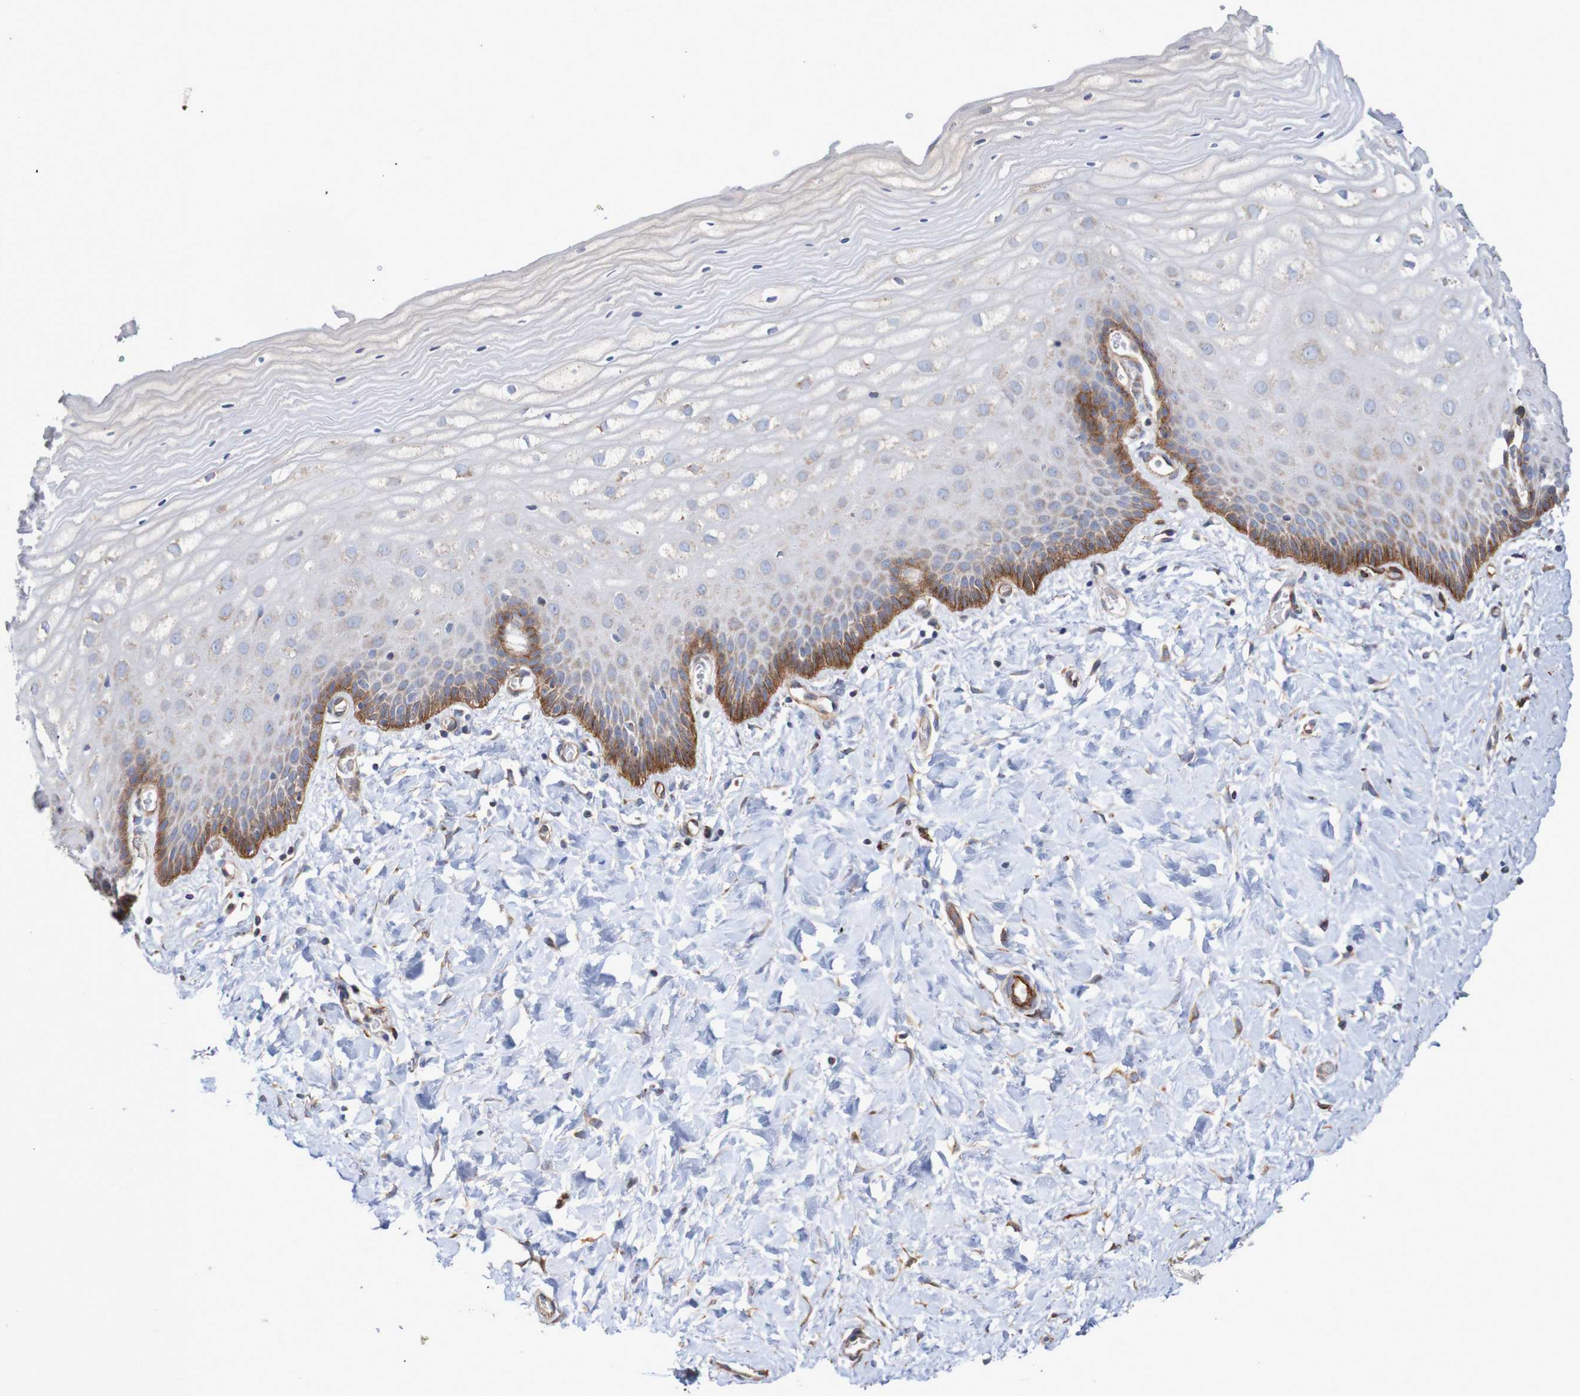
{"staining": {"intensity": "moderate", "quantity": "25%-75%", "location": "cytoplasmic/membranous"}, "tissue": "cervix", "cell_type": "Glandular cells", "image_type": "normal", "snomed": [{"axis": "morphology", "description": "Normal tissue, NOS"}, {"axis": "topography", "description": "Cervix"}], "caption": "Moderate cytoplasmic/membranous protein expression is identified in about 25%-75% of glandular cells in cervix.", "gene": "MMEL1", "patient": {"sex": "female", "age": 55}}